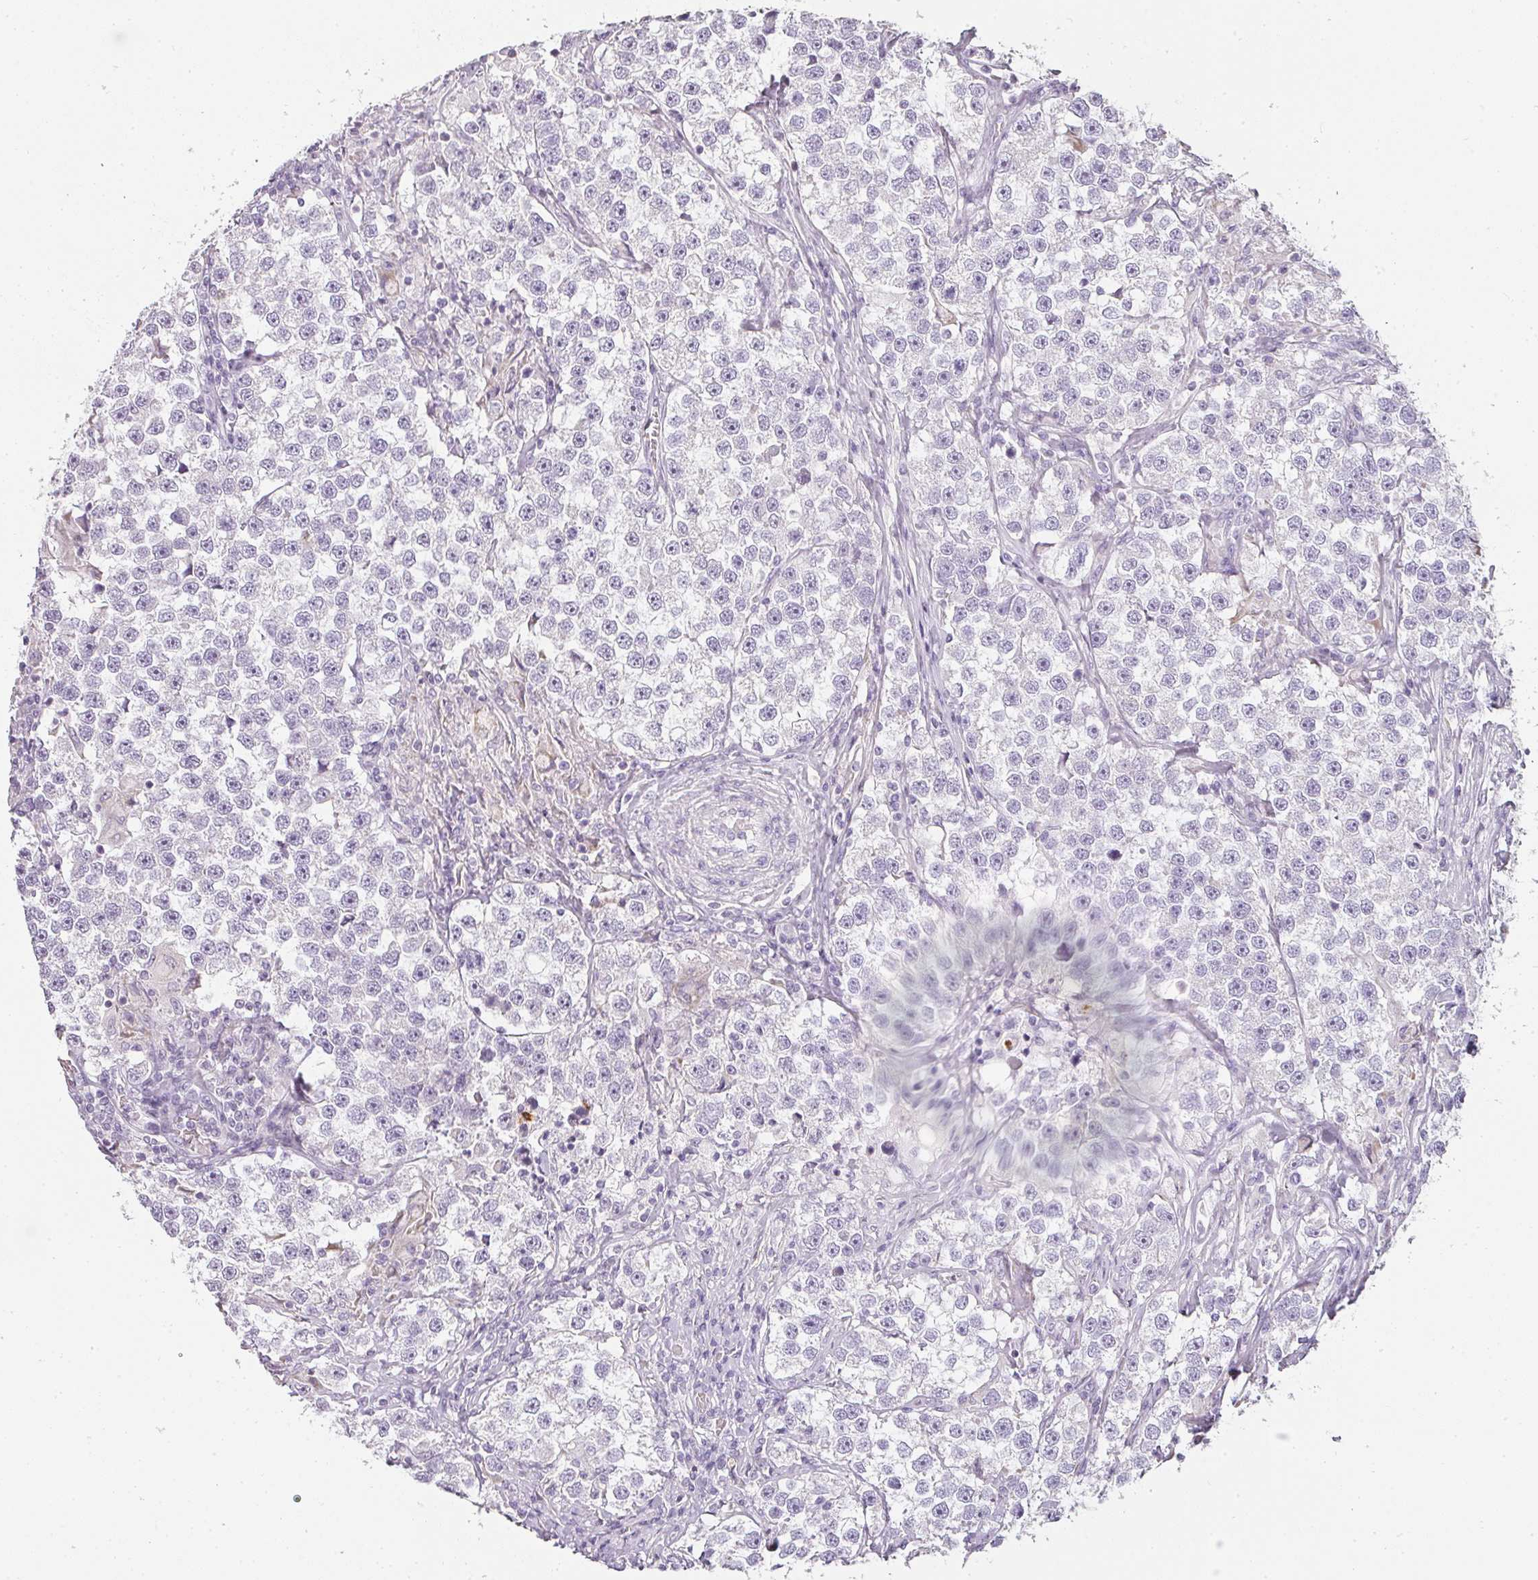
{"staining": {"intensity": "negative", "quantity": "none", "location": "none"}, "tissue": "testis cancer", "cell_type": "Tumor cells", "image_type": "cancer", "snomed": [{"axis": "morphology", "description": "Seminoma, NOS"}, {"axis": "topography", "description": "Testis"}], "caption": "IHC photomicrograph of human seminoma (testis) stained for a protein (brown), which exhibits no positivity in tumor cells. (Brightfield microscopy of DAB (3,3'-diaminobenzidine) immunohistochemistry at high magnification).", "gene": "CAMP", "patient": {"sex": "male", "age": 46}}